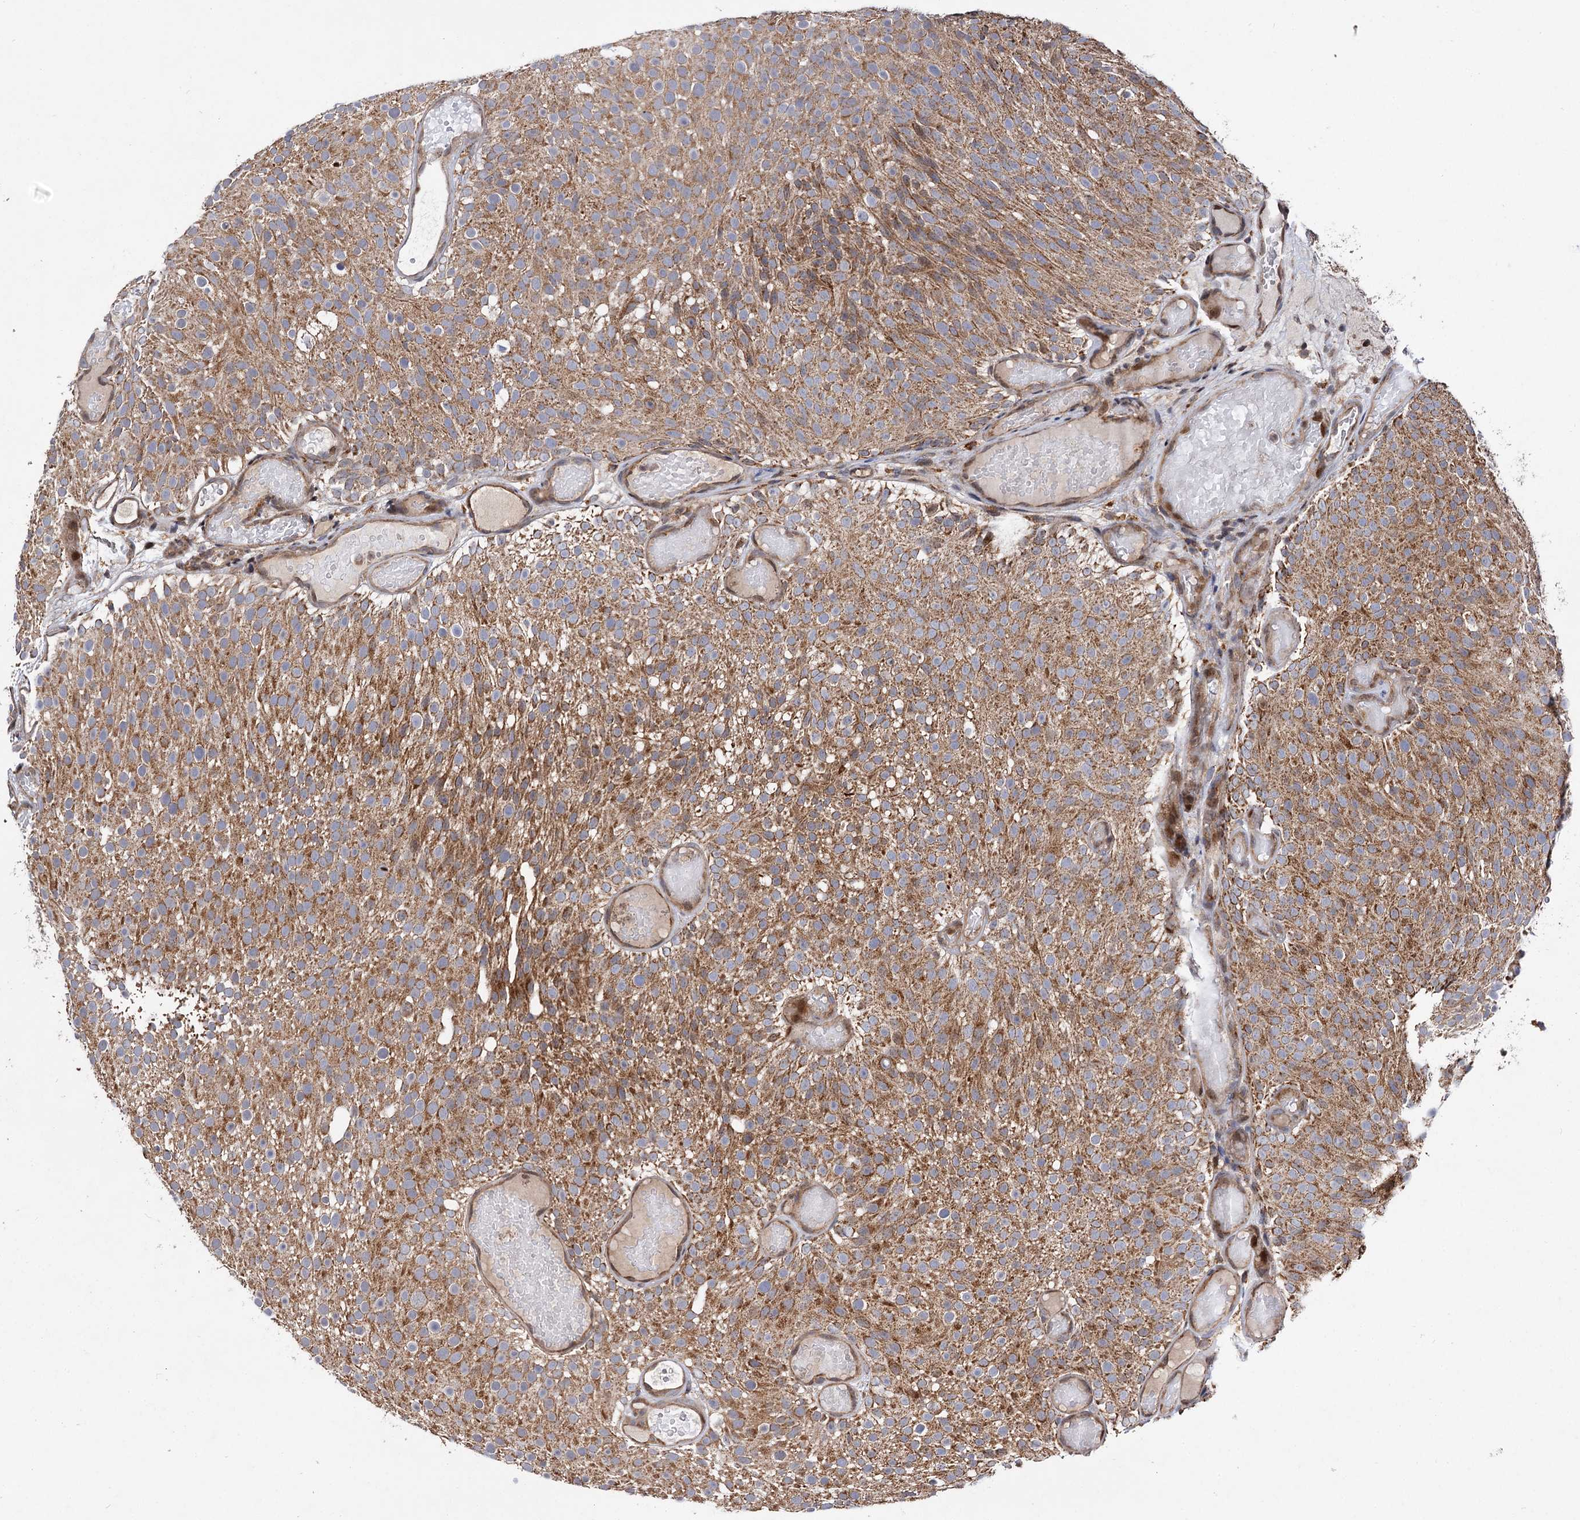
{"staining": {"intensity": "moderate", "quantity": ">75%", "location": "cytoplasmic/membranous"}, "tissue": "urothelial cancer", "cell_type": "Tumor cells", "image_type": "cancer", "snomed": [{"axis": "morphology", "description": "Urothelial carcinoma, Low grade"}, {"axis": "topography", "description": "Urinary bladder"}], "caption": "Immunohistochemical staining of human low-grade urothelial carcinoma demonstrates moderate cytoplasmic/membranous protein staining in approximately >75% of tumor cells.", "gene": "CEP76", "patient": {"sex": "male", "age": 78}}